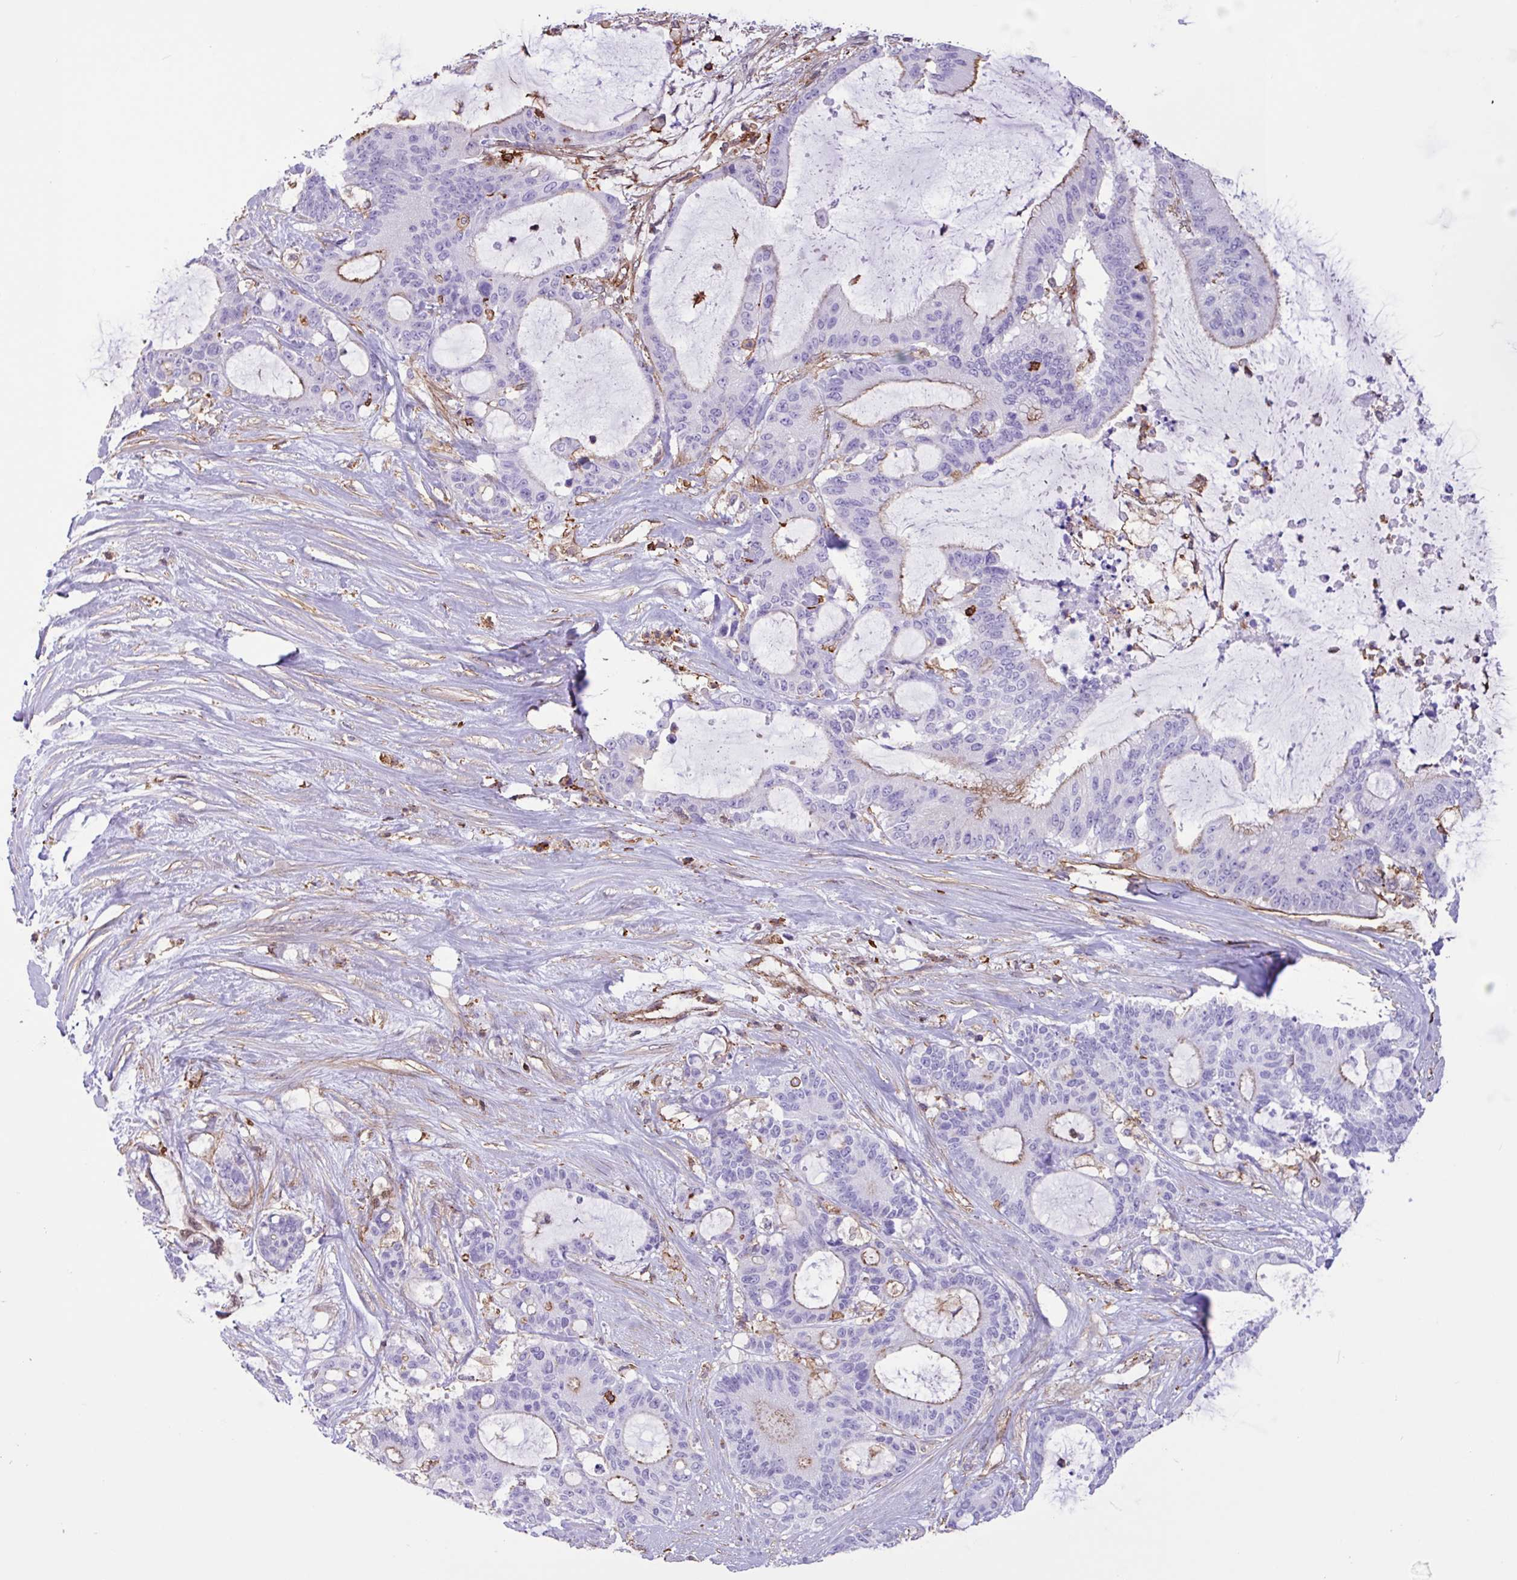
{"staining": {"intensity": "weak", "quantity": "<25%", "location": "cytoplasmic/membranous"}, "tissue": "liver cancer", "cell_type": "Tumor cells", "image_type": "cancer", "snomed": [{"axis": "morphology", "description": "Normal tissue, NOS"}, {"axis": "morphology", "description": "Cholangiocarcinoma"}, {"axis": "topography", "description": "Liver"}, {"axis": "topography", "description": "Peripheral nerve tissue"}], "caption": "Tumor cells are negative for protein expression in human cholangiocarcinoma (liver). Nuclei are stained in blue.", "gene": "PPP1R18", "patient": {"sex": "female", "age": 73}}